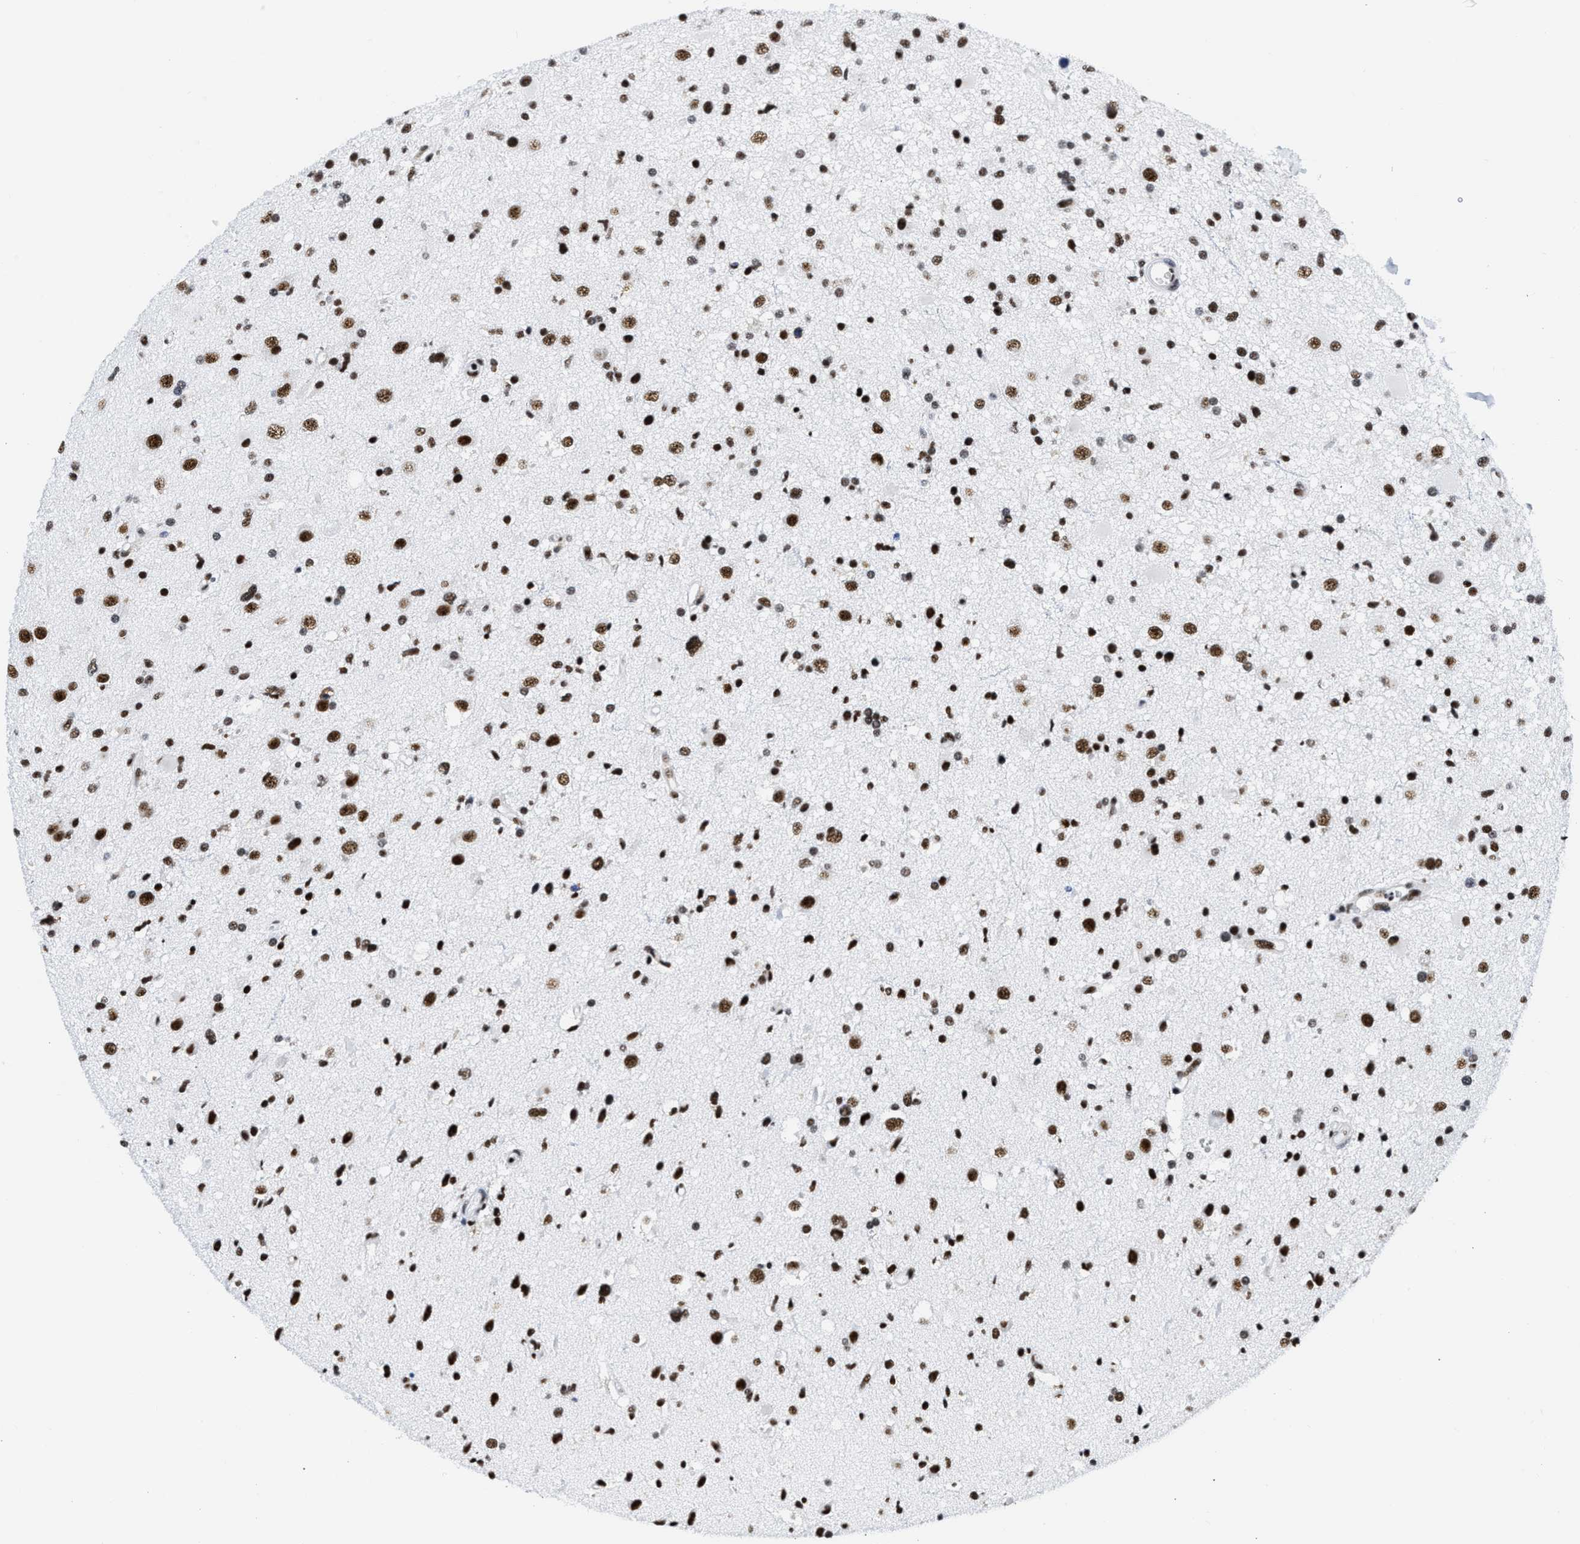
{"staining": {"intensity": "strong", "quantity": ">75%", "location": "nuclear"}, "tissue": "glioma", "cell_type": "Tumor cells", "image_type": "cancer", "snomed": [{"axis": "morphology", "description": "Glioma, malignant, High grade"}, {"axis": "topography", "description": "Brain"}], "caption": "The image shows staining of glioma, revealing strong nuclear protein expression (brown color) within tumor cells. The protein of interest is stained brown, and the nuclei are stained in blue (DAB IHC with brightfield microscopy, high magnification).", "gene": "RBM8A", "patient": {"sex": "male", "age": 33}}